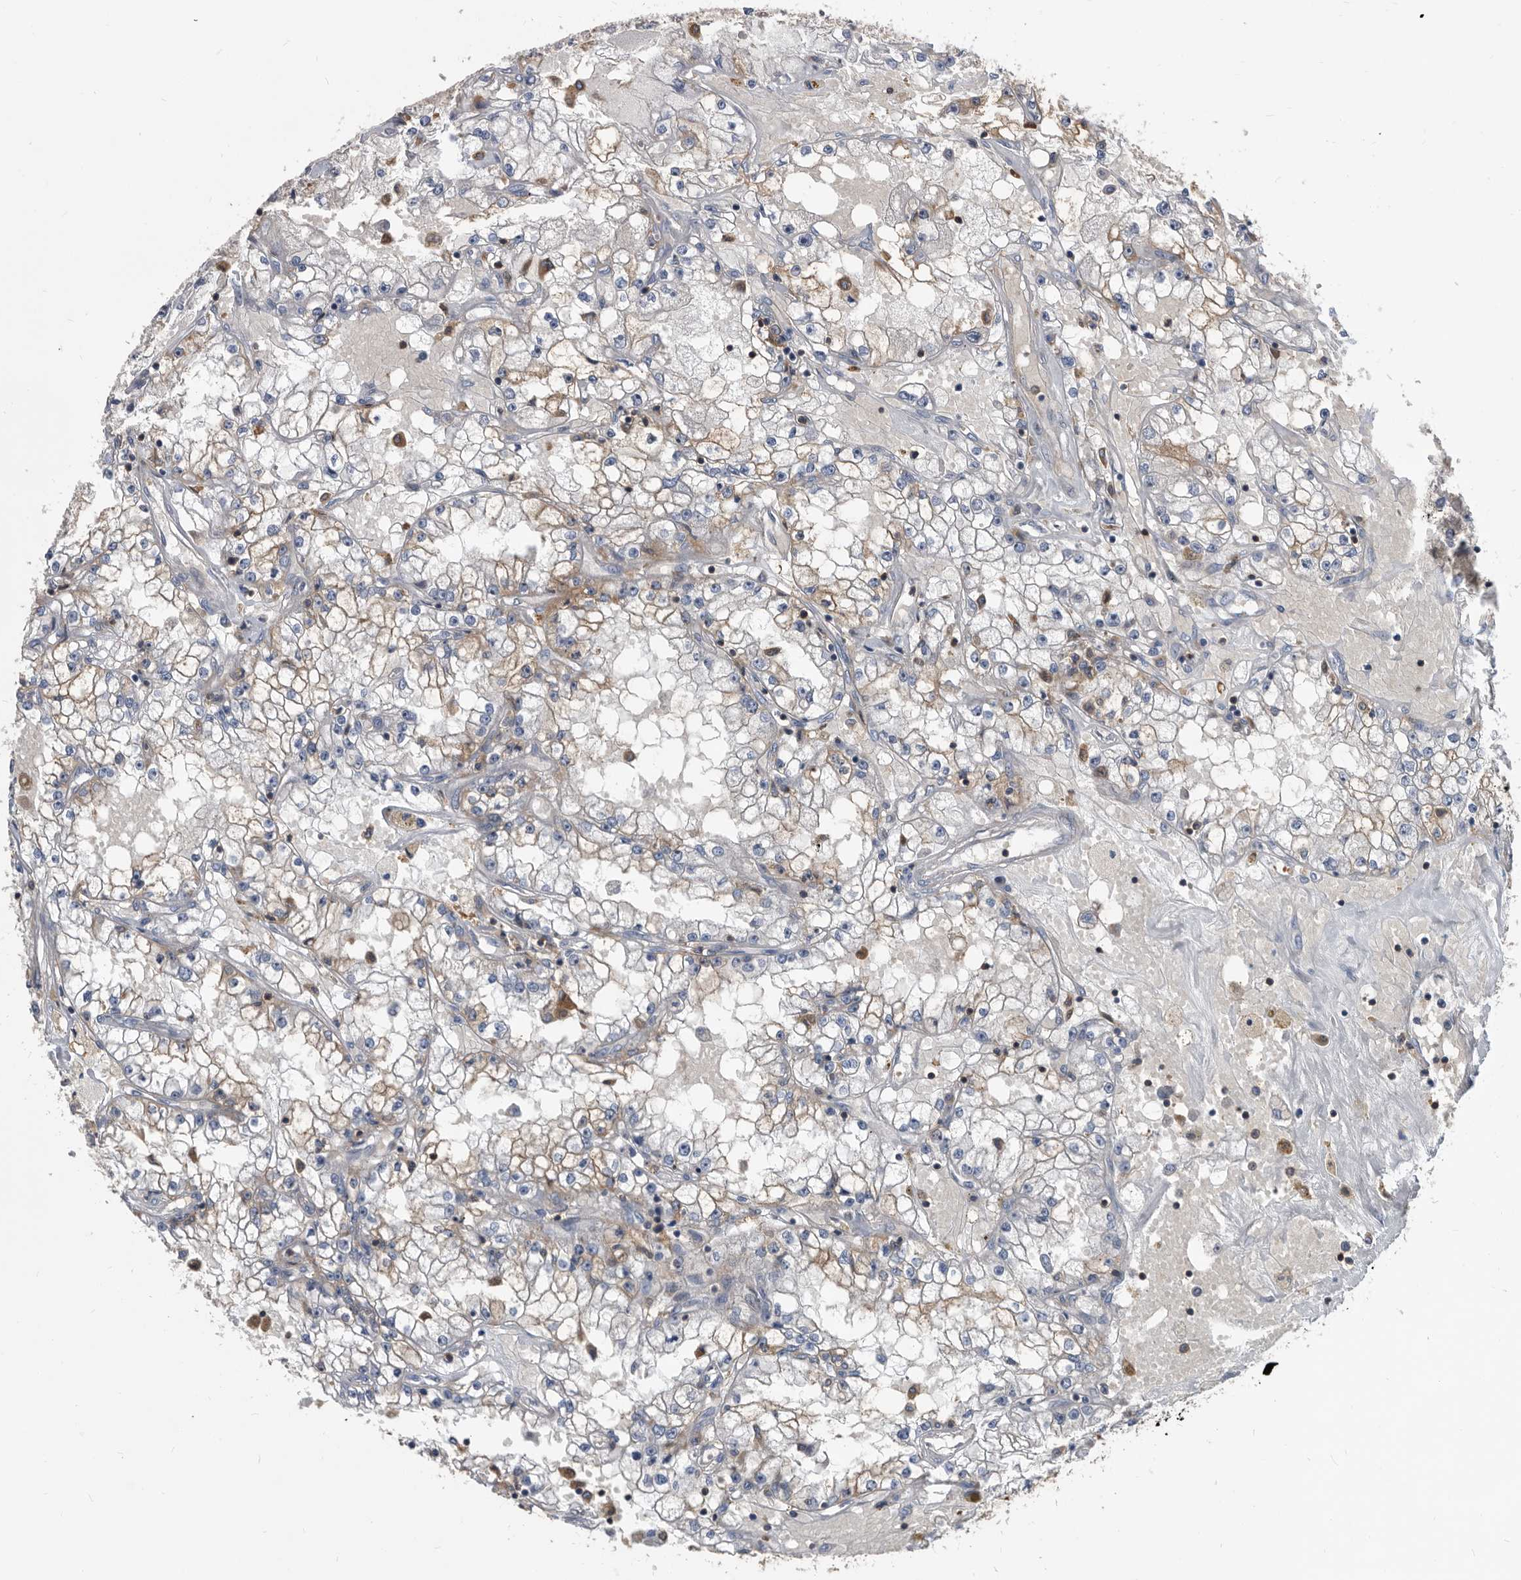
{"staining": {"intensity": "negative", "quantity": "none", "location": "none"}, "tissue": "renal cancer", "cell_type": "Tumor cells", "image_type": "cancer", "snomed": [{"axis": "morphology", "description": "Adenocarcinoma, NOS"}, {"axis": "topography", "description": "Kidney"}], "caption": "This histopathology image is of renal adenocarcinoma stained with immunohistochemistry to label a protein in brown with the nuclei are counter-stained blue. There is no staining in tumor cells. (Stains: DAB (3,3'-diaminobenzidine) immunohistochemistry (IHC) with hematoxylin counter stain, Microscopy: brightfield microscopy at high magnification).", "gene": "APEH", "patient": {"sex": "male", "age": 56}}